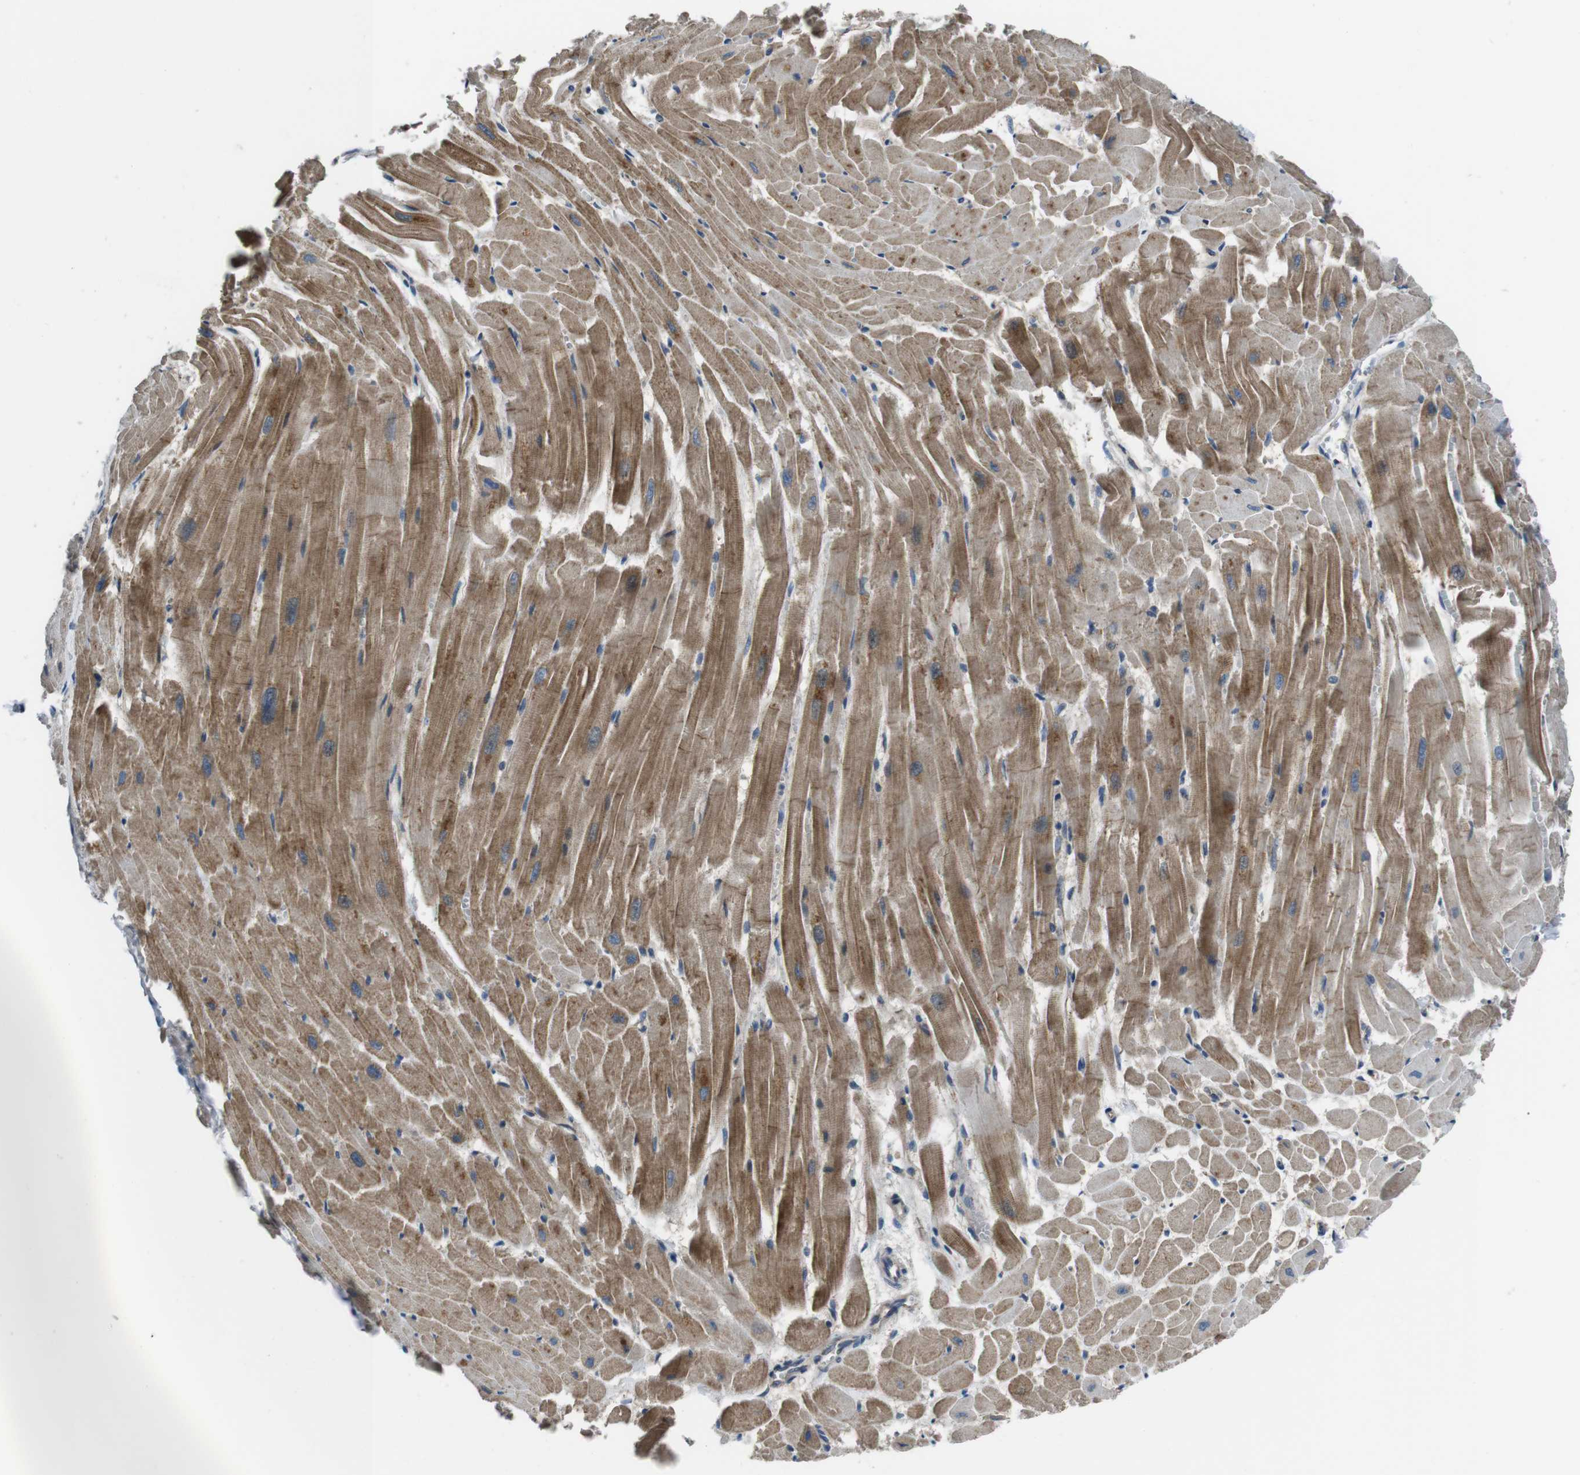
{"staining": {"intensity": "moderate", "quantity": ">75%", "location": "cytoplasmic/membranous"}, "tissue": "heart muscle", "cell_type": "Cardiomyocytes", "image_type": "normal", "snomed": [{"axis": "morphology", "description": "Normal tissue, NOS"}, {"axis": "topography", "description": "Heart"}], "caption": "A medium amount of moderate cytoplasmic/membranous positivity is identified in approximately >75% of cardiomyocytes in normal heart muscle. (IHC, brightfield microscopy, high magnification).", "gene": "SLC22A23", "patient": {"sex": "female", "age": 19}}